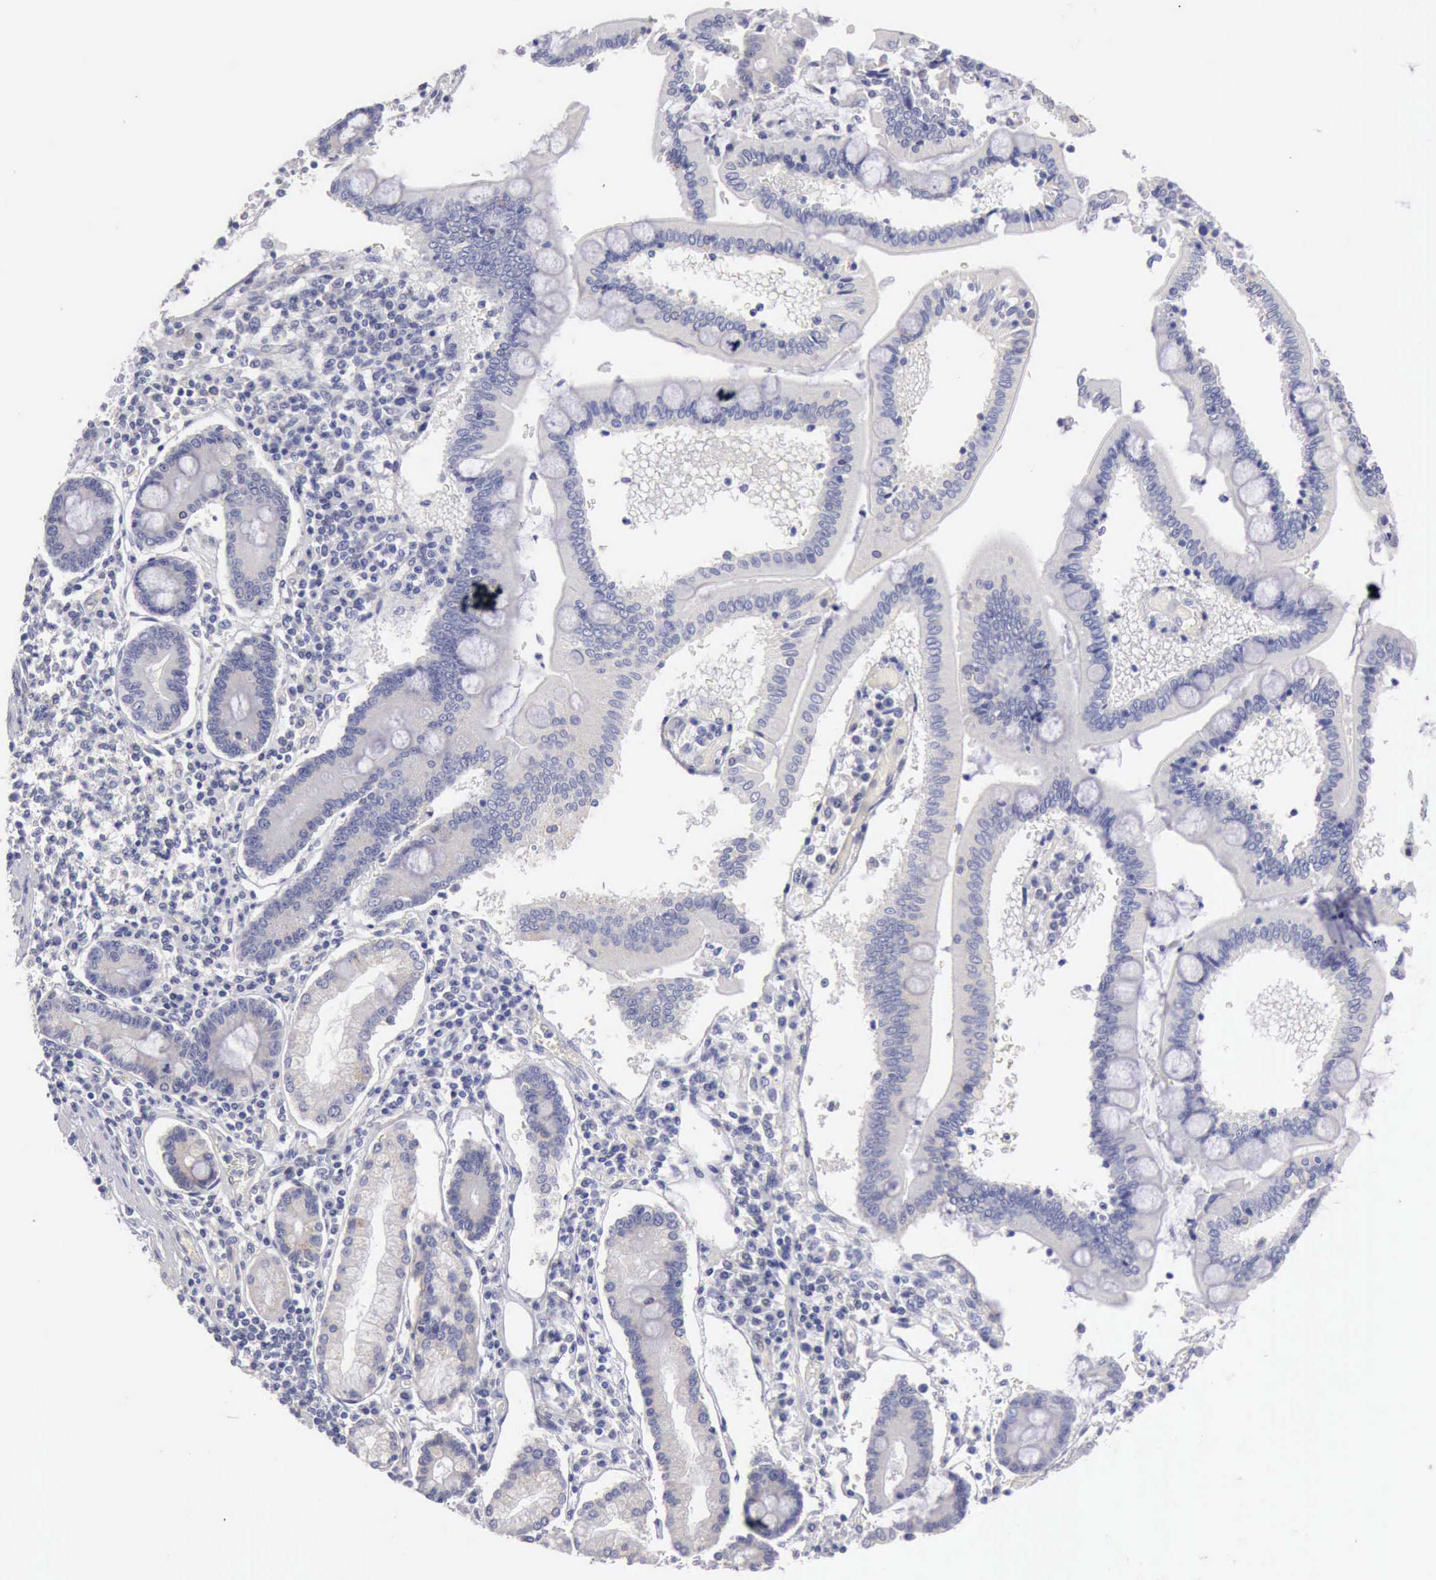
{"staining": {"intensity": "negative", "quantity": "none", "location": "none"}, "tissue": "pancreatic cancer", "cell_type": "Tumor cells", "image_type": "cancer", "snomed": [{"axis": "morphology", "description": "Adenocarcinoma, NOS"}, {"axis": "topography", "description": "Pancreas"}], "caption": "The histopathology image reveals no staining of tumor cells in pancreatic cancer.", "gene": "APP", "patient": {"sex": "female", "age": 57}}